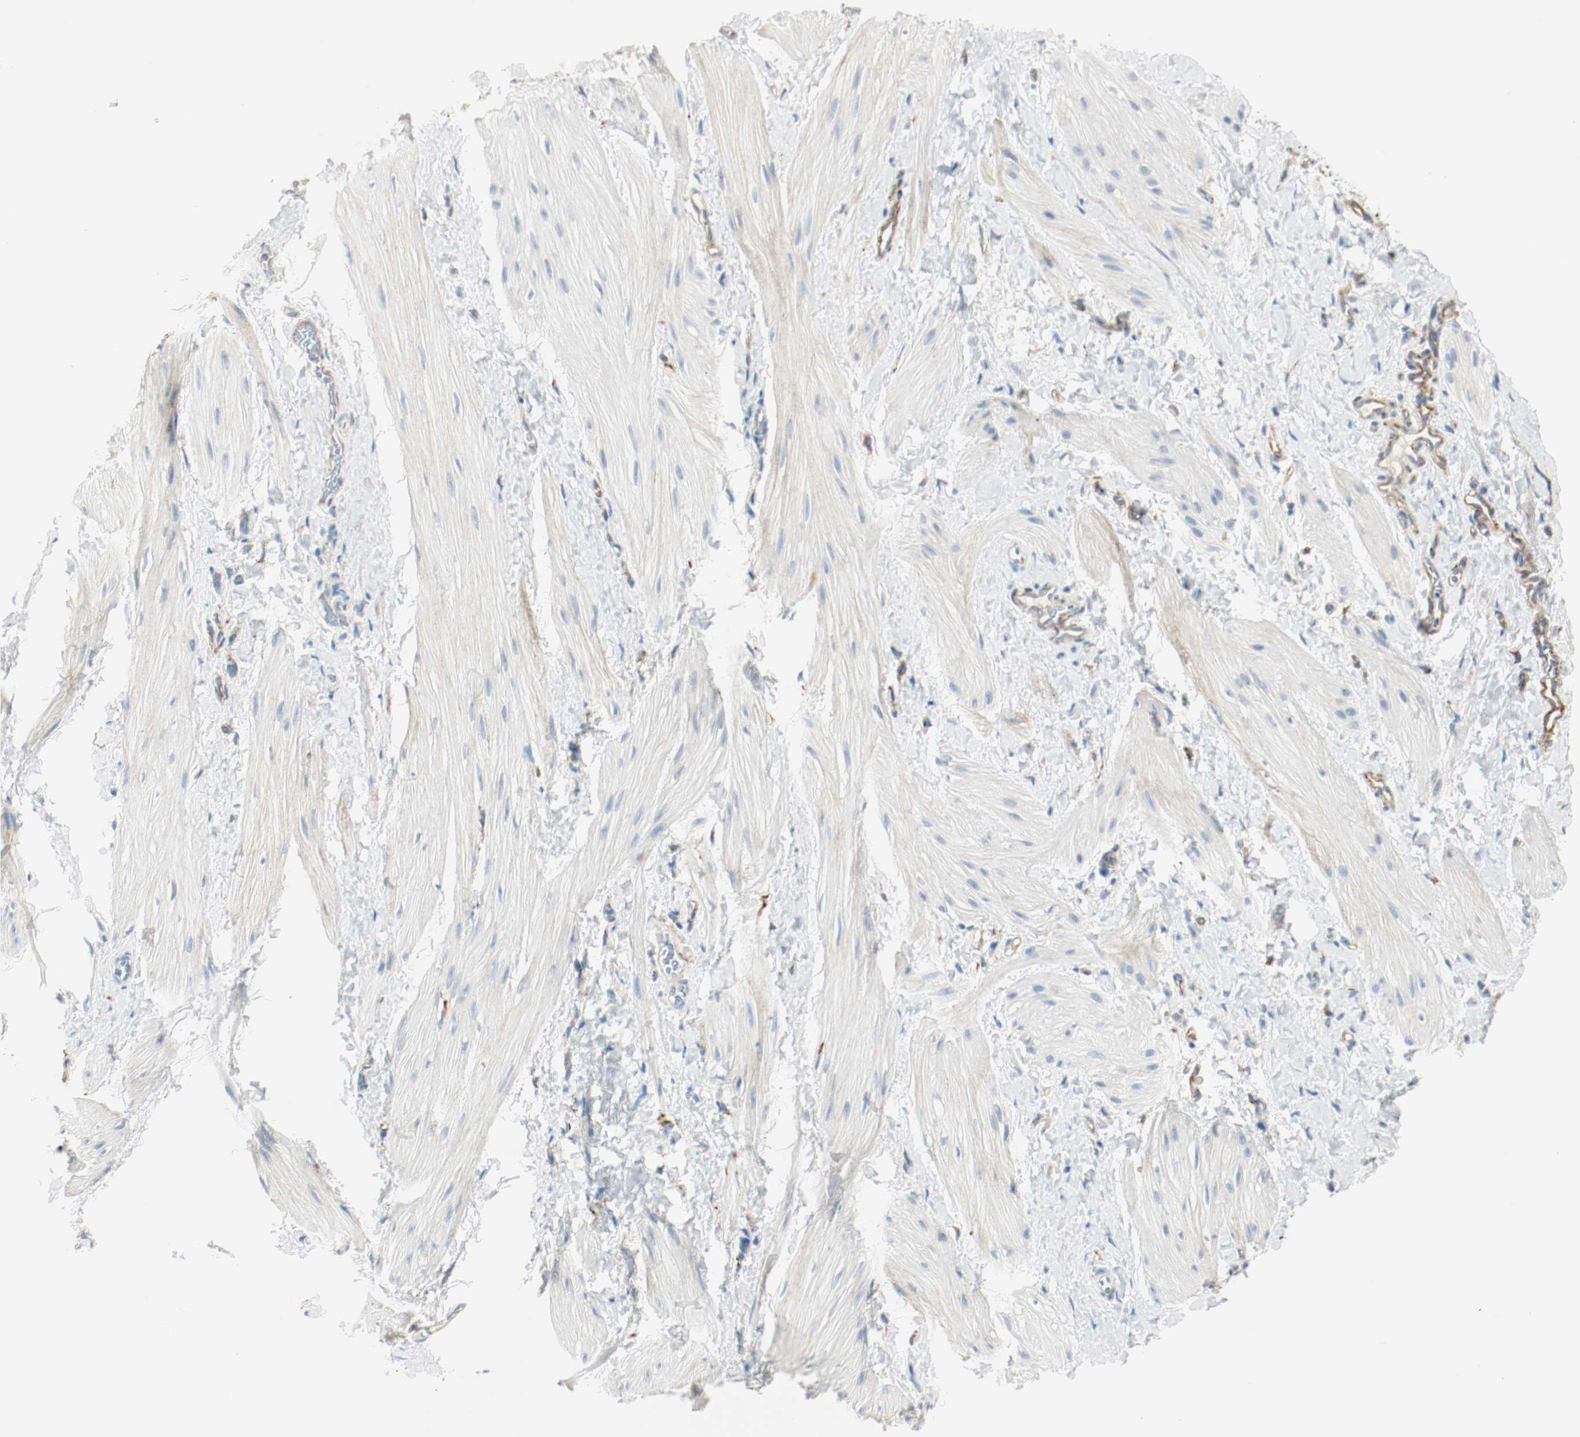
{"staining": {"intensity": "moderate", "quantity": ">75%", "location": "cytoplasmic/membranous"}, "tissue": "smooth muscle", "cell_type": "Smooth muscle cells", "image_type": "normal", "snomed": [{"axis": "morphology", "description": "Normal tissue, NOS"}, {"axis": "topography", "description": "Smooth muscle"}], "caption": "A high-resolution image shows immunohistochemistry staining of benign smooth muscle, which reveals moderate cytoplasmic/membranous expression in approximately >75% of smooth muscle cells.", "gene": "LAMB1", "patient": {"sex": "male", "age": 16}}